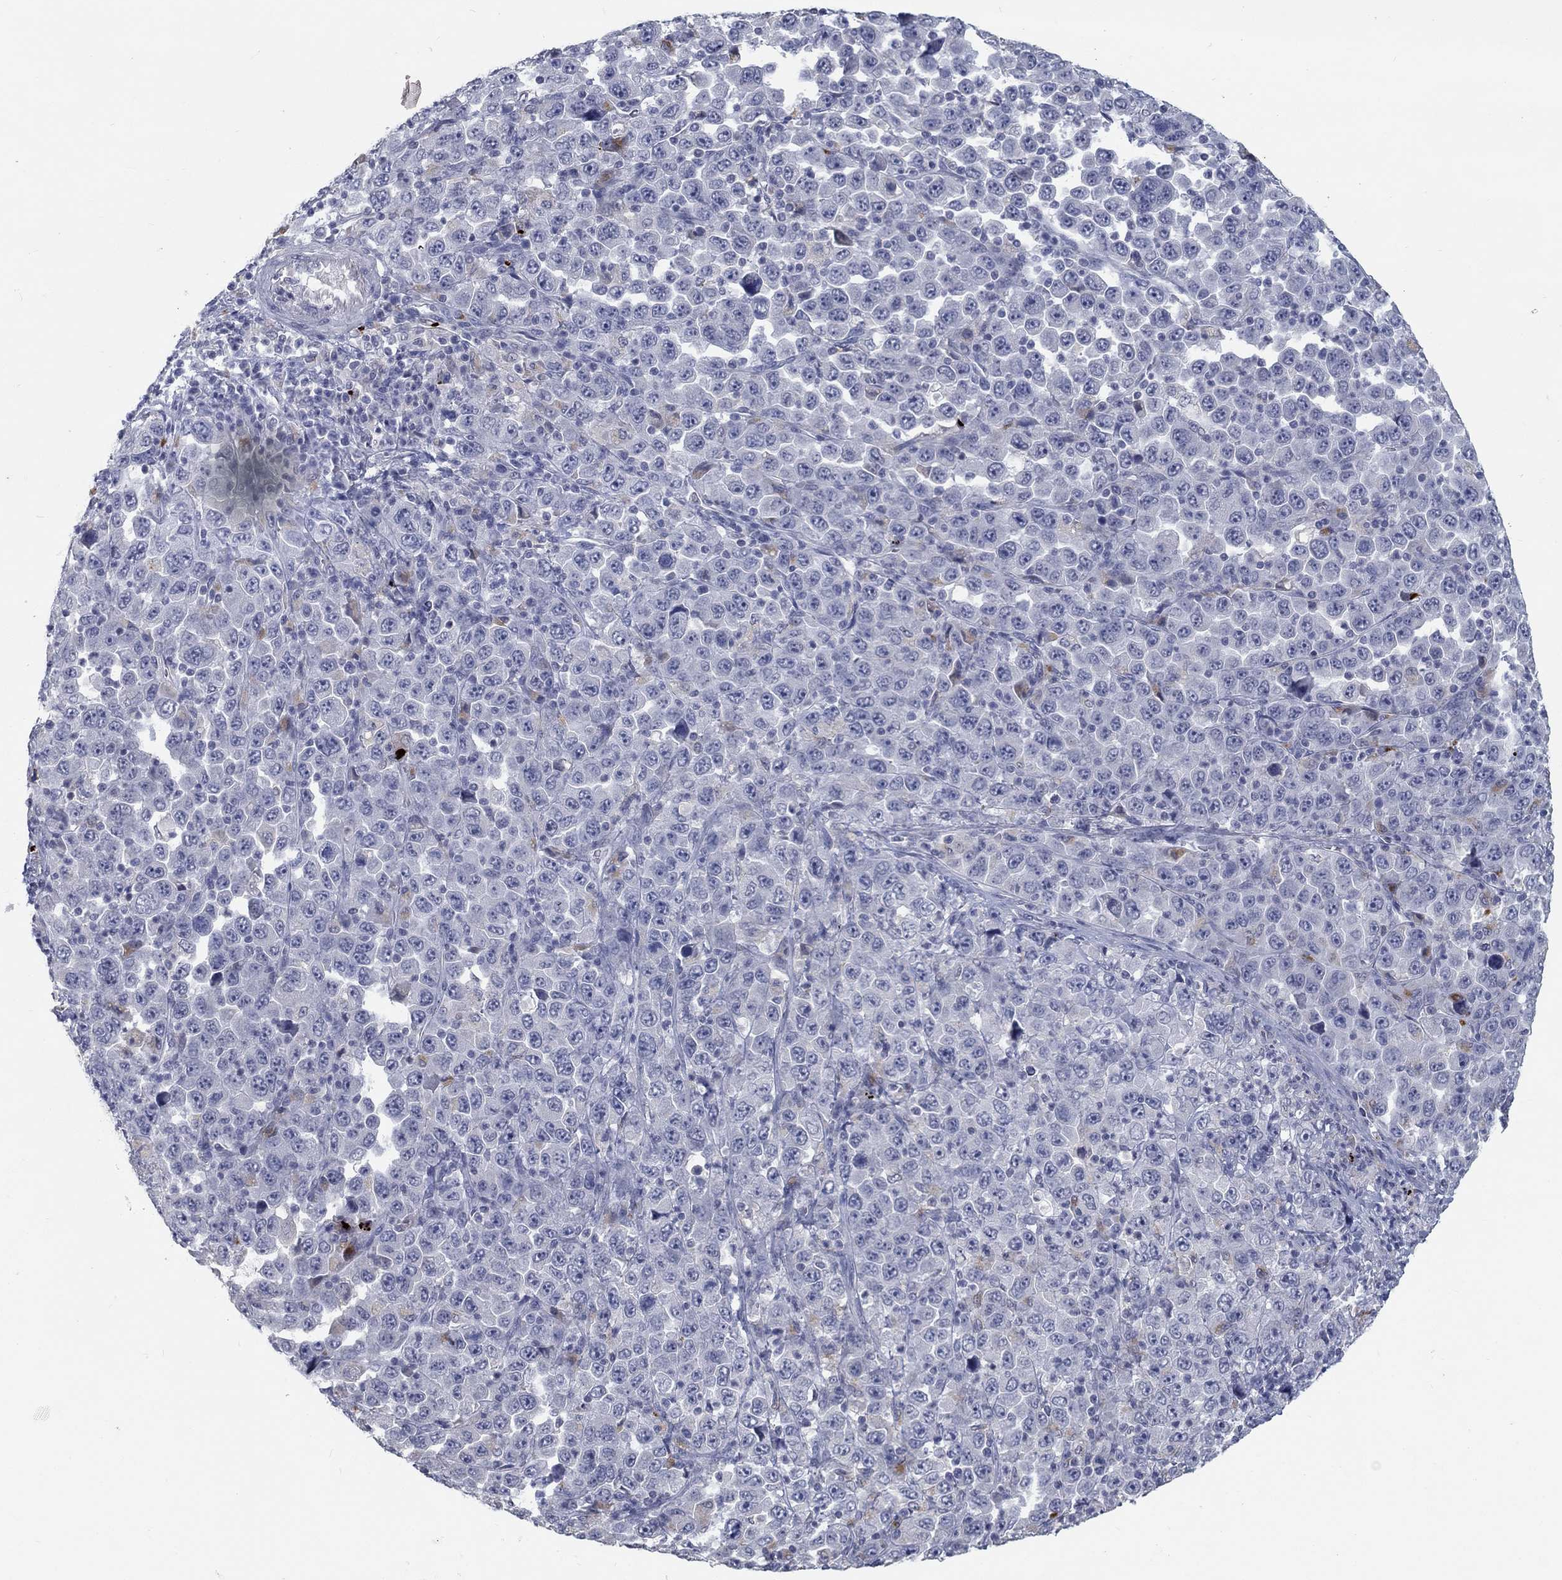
{"staining": {"intensity": "weak", "quantity": "<25%", "location": "cytoplasmic/membranous"}, "tissue": "stomach cancer", "cell_type": "Tumor cells", "image_type": "cancer", "snomed": [{"axis": "morphology", "description": "Normal tissue, NOS"}, {"axis": "morphology", "description": "Adenocarcinoma, NOS"}, {"axis": "topography", "description": "Stomach, upper"}, {"axis": "topography", "description": "Stomach"}], "caption": "IHC of human stomach adenocarcinoma reveals no positivity in tumor cells.", "gene": "MTSS2", "patient": {"sex": "male", "age": 59}}